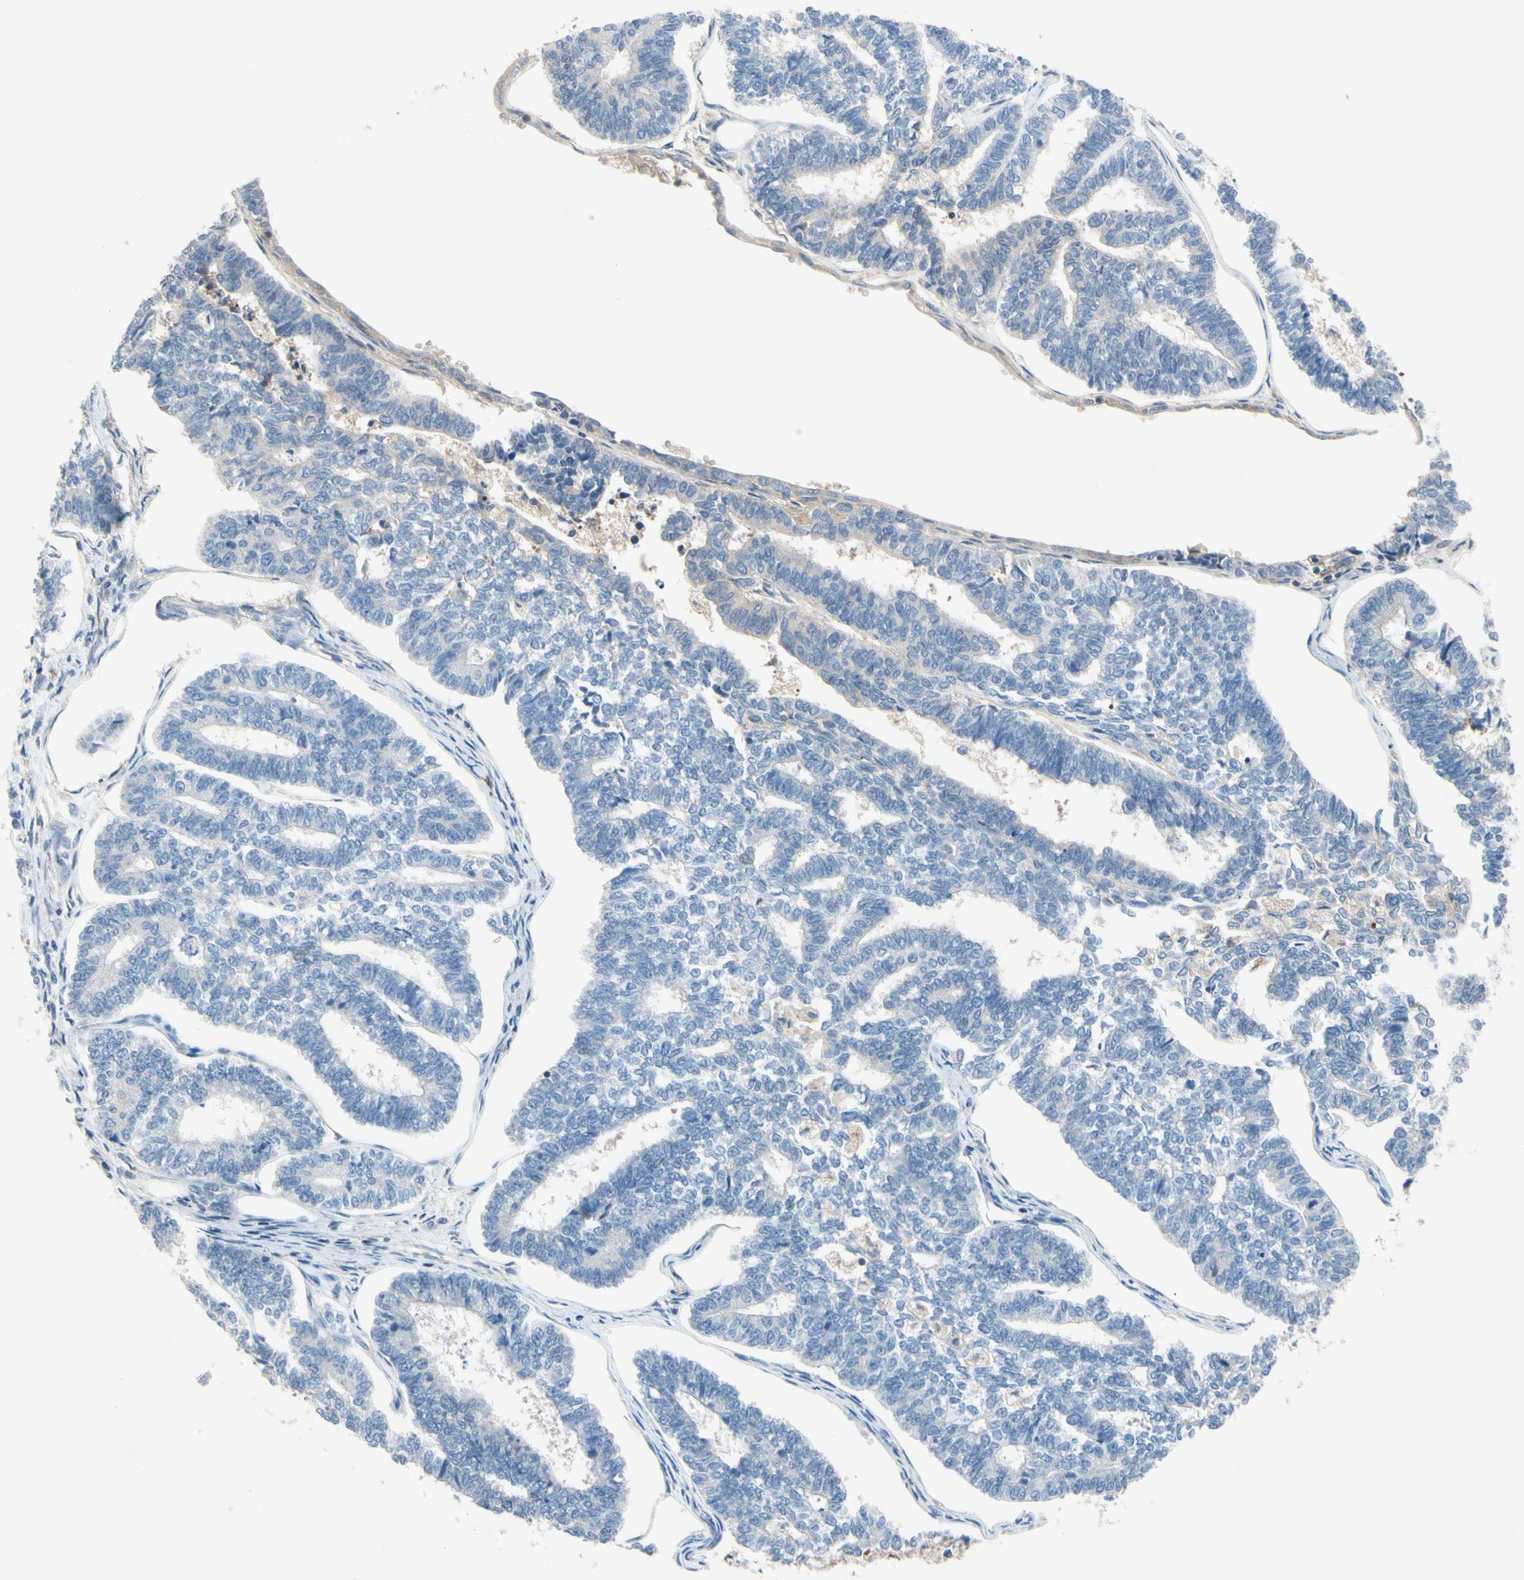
{"staining": {"intensity": "negative", "quantity": "none", "location": "none"}, "tissue": "endometrial cancer", "cell_type": "Tumor cells", "image_type": "cancer", "snomed": [{"axis": "morphology", "description": "Adenocarcinoma, NOS"}, {"axis": "topography", "description": "Endometrium"}], "caption": "Histopathology image shows no protein staining in tumor cells of endometrial cancer (adenocarcinoma) tissue.", "gene": "NDFIP2", "patient": {"sex": "female", "age": 70}}